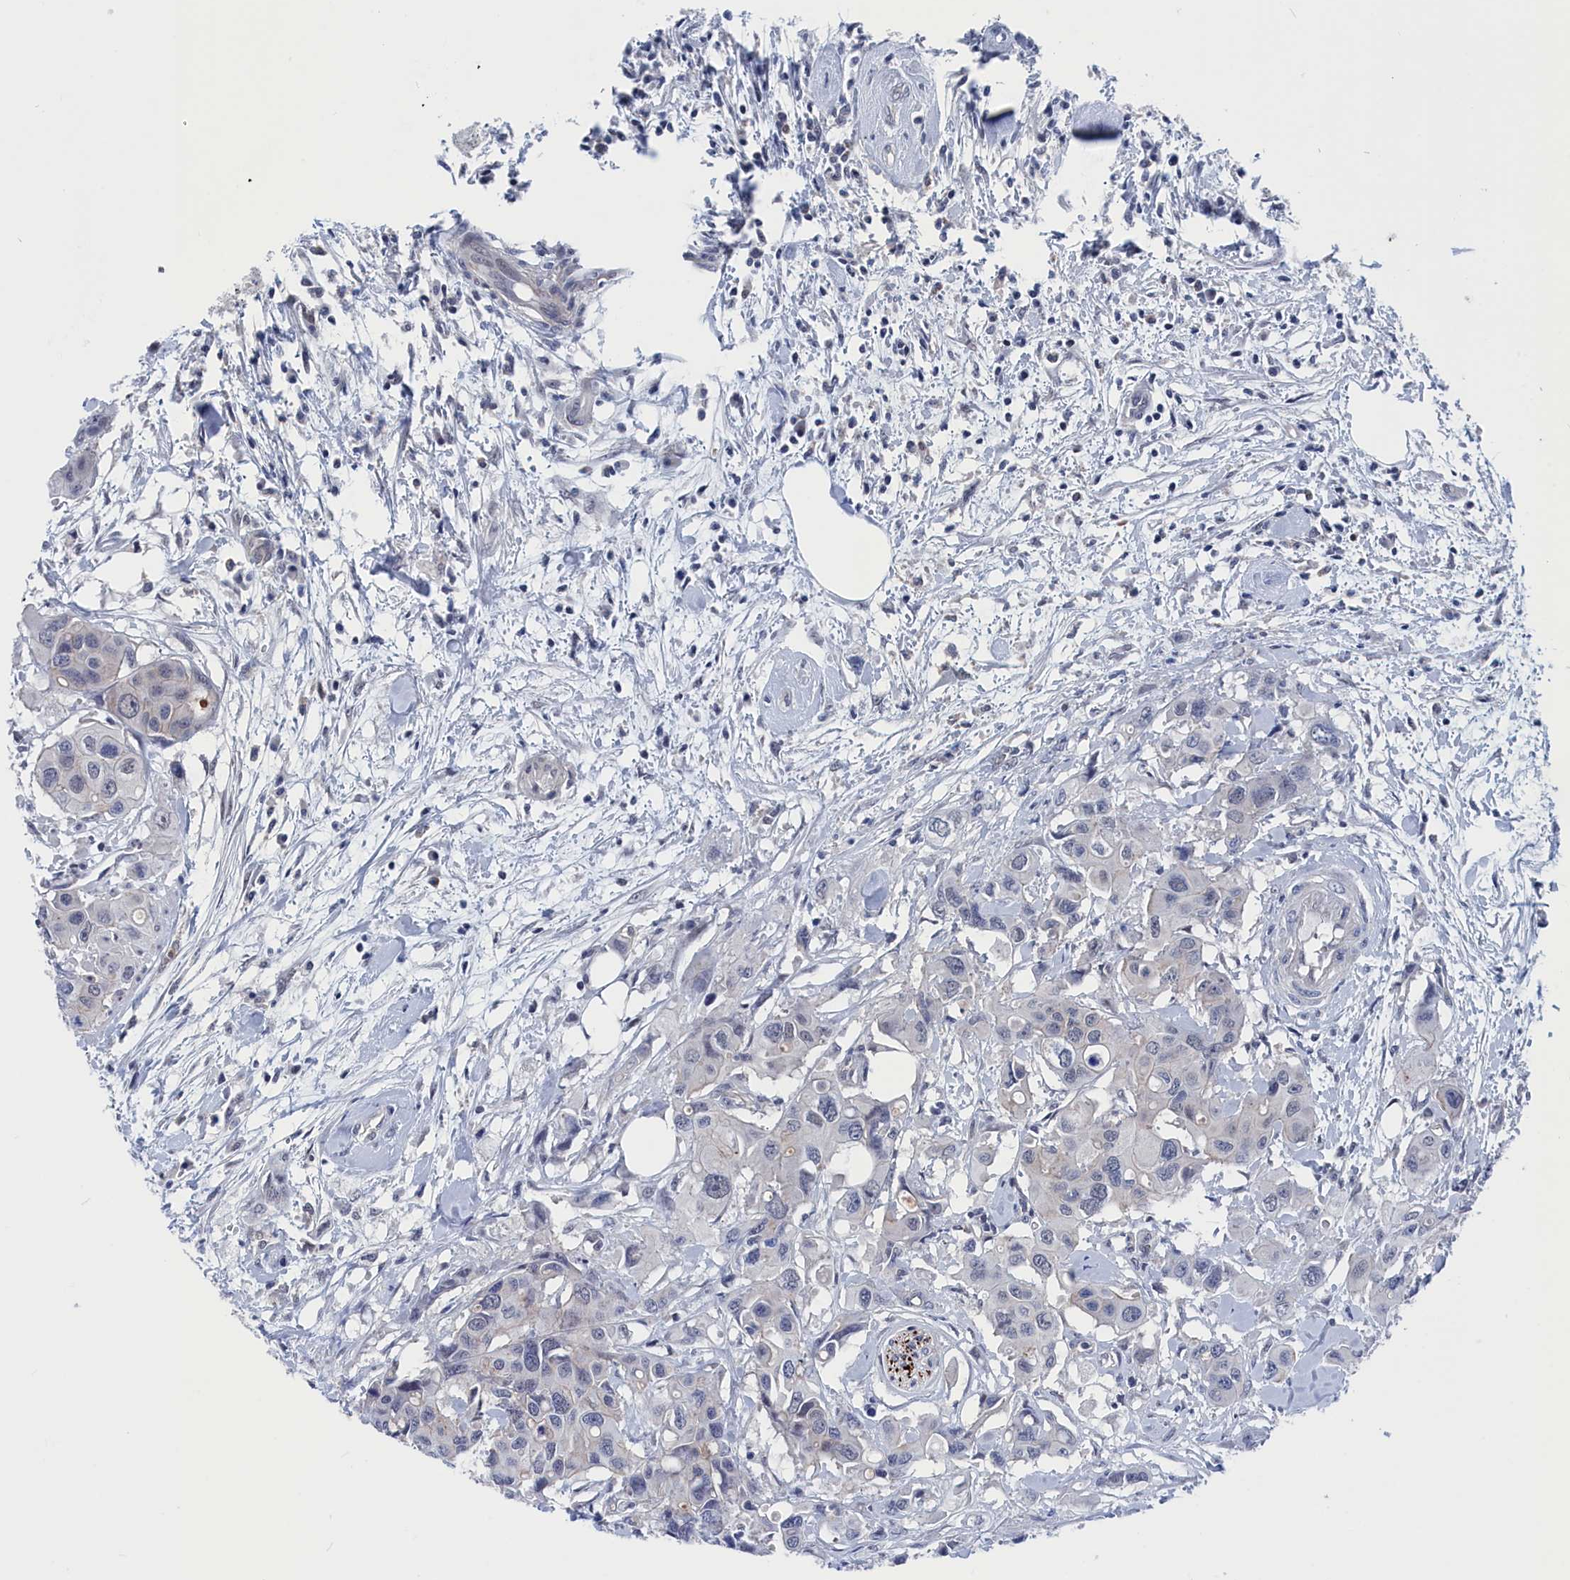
{"staining": {"intensity": "negative", "quantity": "none", "location": "none"}, "tissue": "colorectal cancer", "cell_type": "Tumor cells", "image_type": "cancer", "snomed": [{"axis": "morphology", "description": "Adenocarcinoma, NOS"}, {"axis": "topography", "description": "Colon"}], "caption": "IHC photomicrograph of colorectal cancer stained for a protein (brown), which displays no staining in tumor cells. (Stains: DAB (3,3'-diaminobenzidine) immunohistochemistry with hematoxylin counter stain, Microscopy: brightfield microscopy at high magnification).", "gene": "MARCHF3", "patient": {"sex": "male", "age": 77}}